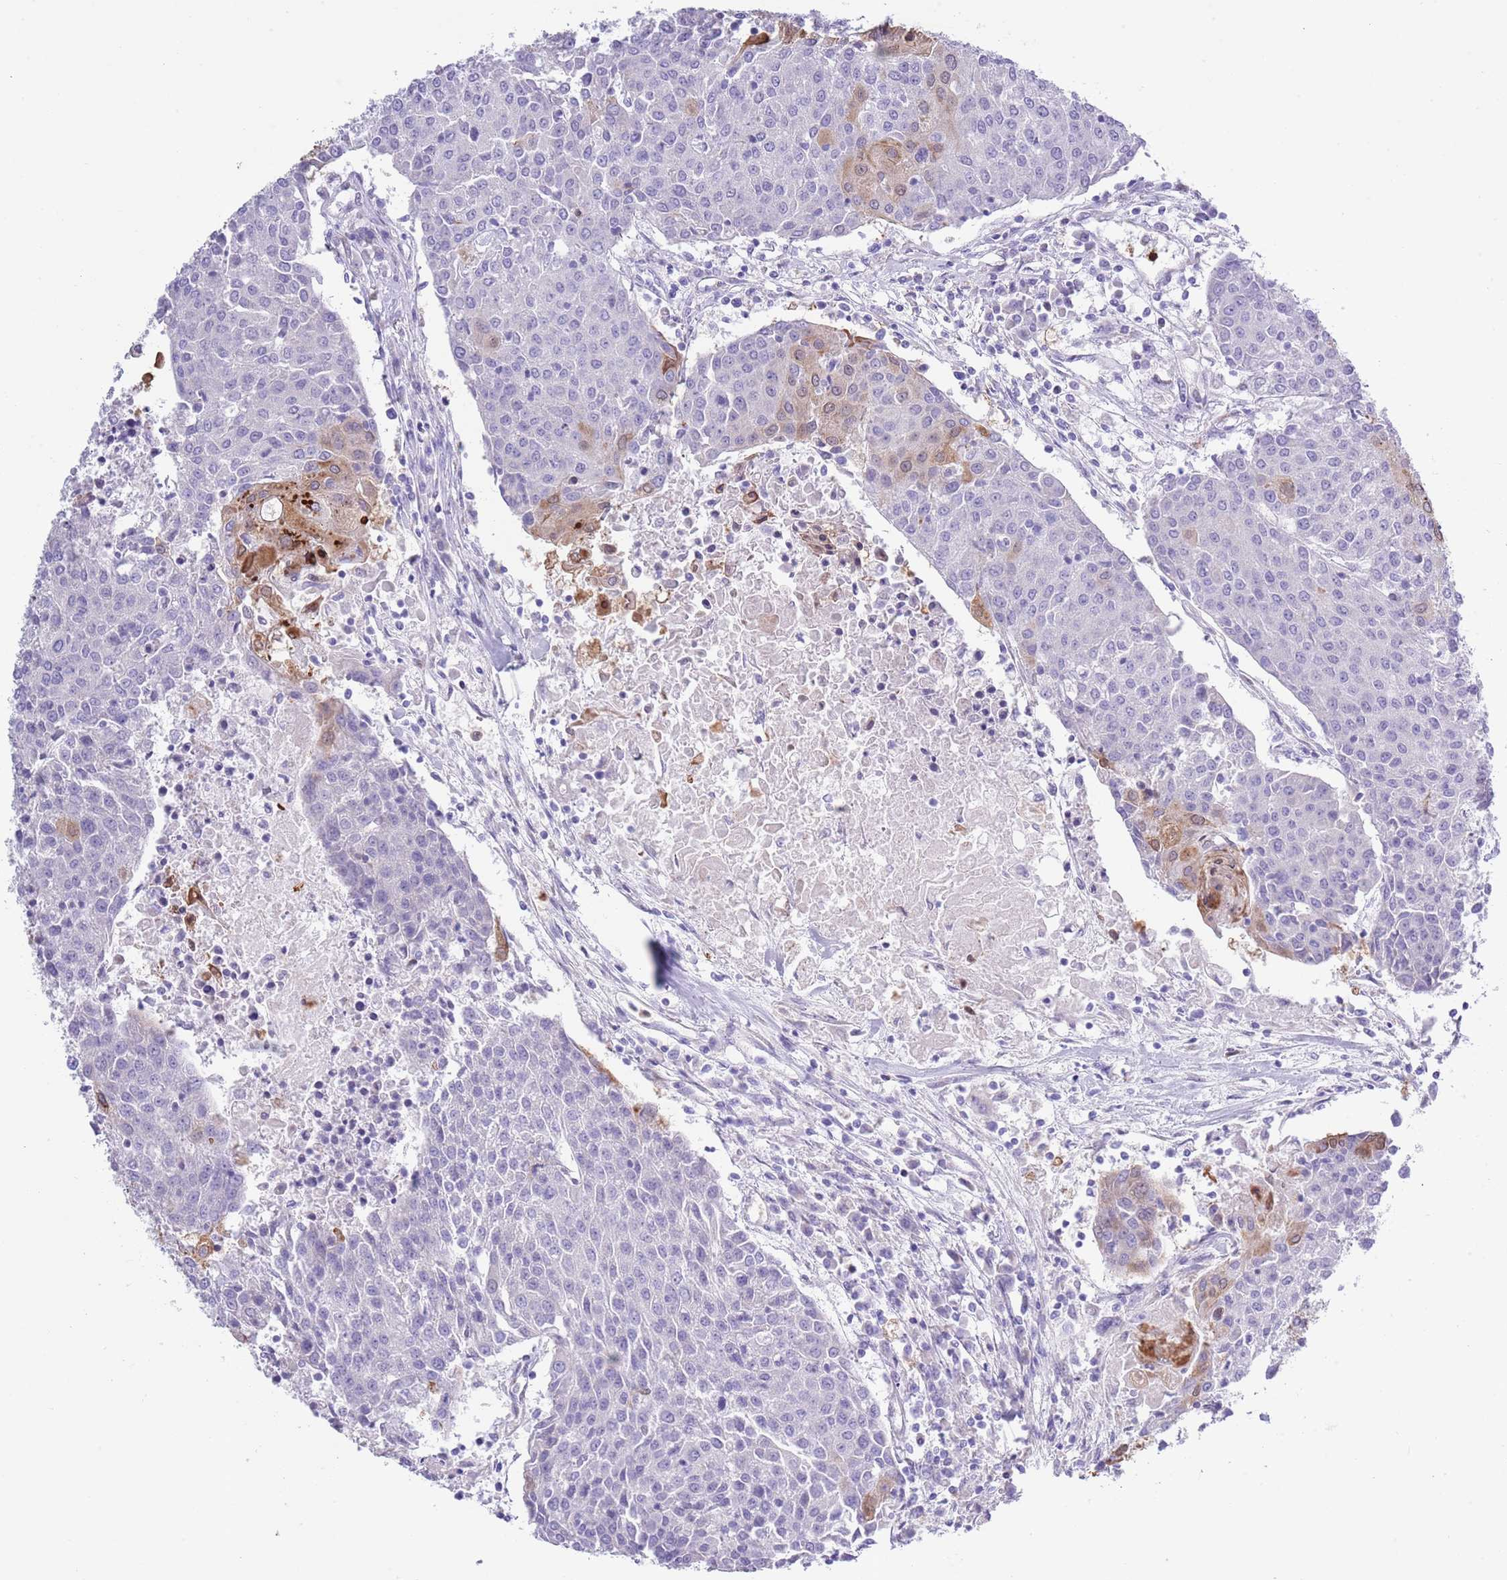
{"staining": {"intensity": "moderate", "quantity": "<25%", "location": "cytoplasmic/membranous"}, "tissue": "urothelial cancer", "cell_type": "Tumor cells", "image_type": "cancer", "snomed": [{"axis": "morphology", "description": "Urothelial carcinoma, High grade"}, {"axis": "topography", "description": "Urinary bladder"}], "caption": "Protein expression analysis of urothelial cancer shows moderate cytoplasmic/membranous expression in approximately <25% of tumor cells.", "gene": "ZFP2", "patient": {"sex": "female", "age": 85}}